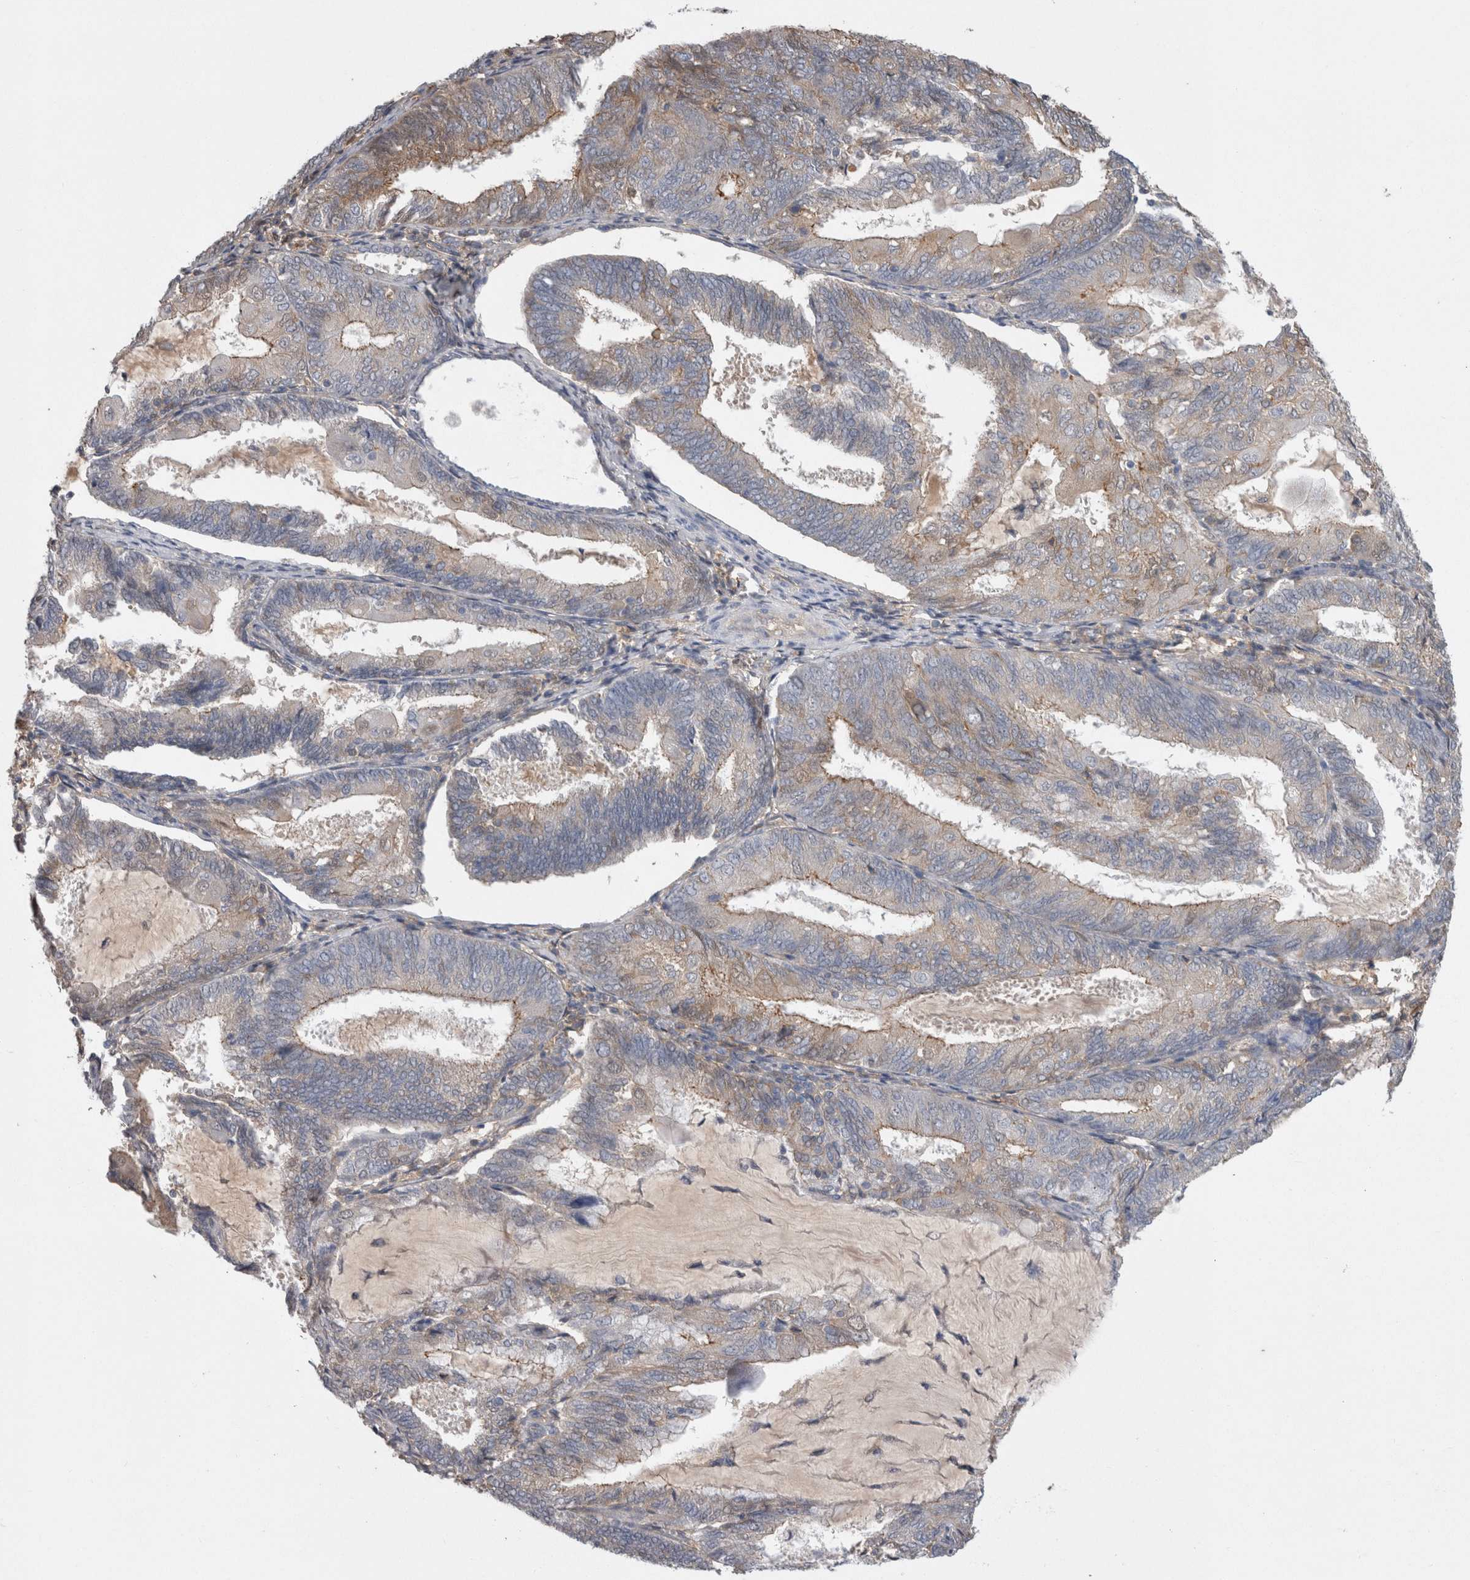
{"staining": {"intensity": "moderate", "quantity": "25%-75%", "location": "cytoplasmic/membranous"}, "tissue": "endometrial cancer", "cell_type": "Tumor cells", "image_type": "cancer", "snomed": [{"axis": "morphology", "description": "Adenocarcinoma, NOS"}, {"axis": "topography", "description": "Endometrium"}], "caption": "Adenocarcinoma (endometrial) stained with a brown dye displays moderate cytoplasmic/membranous positive expression in about 25%-75% of tumor cells.", "gene": "NECTIN2", "patient": {"sex": "female", "age": 81}}